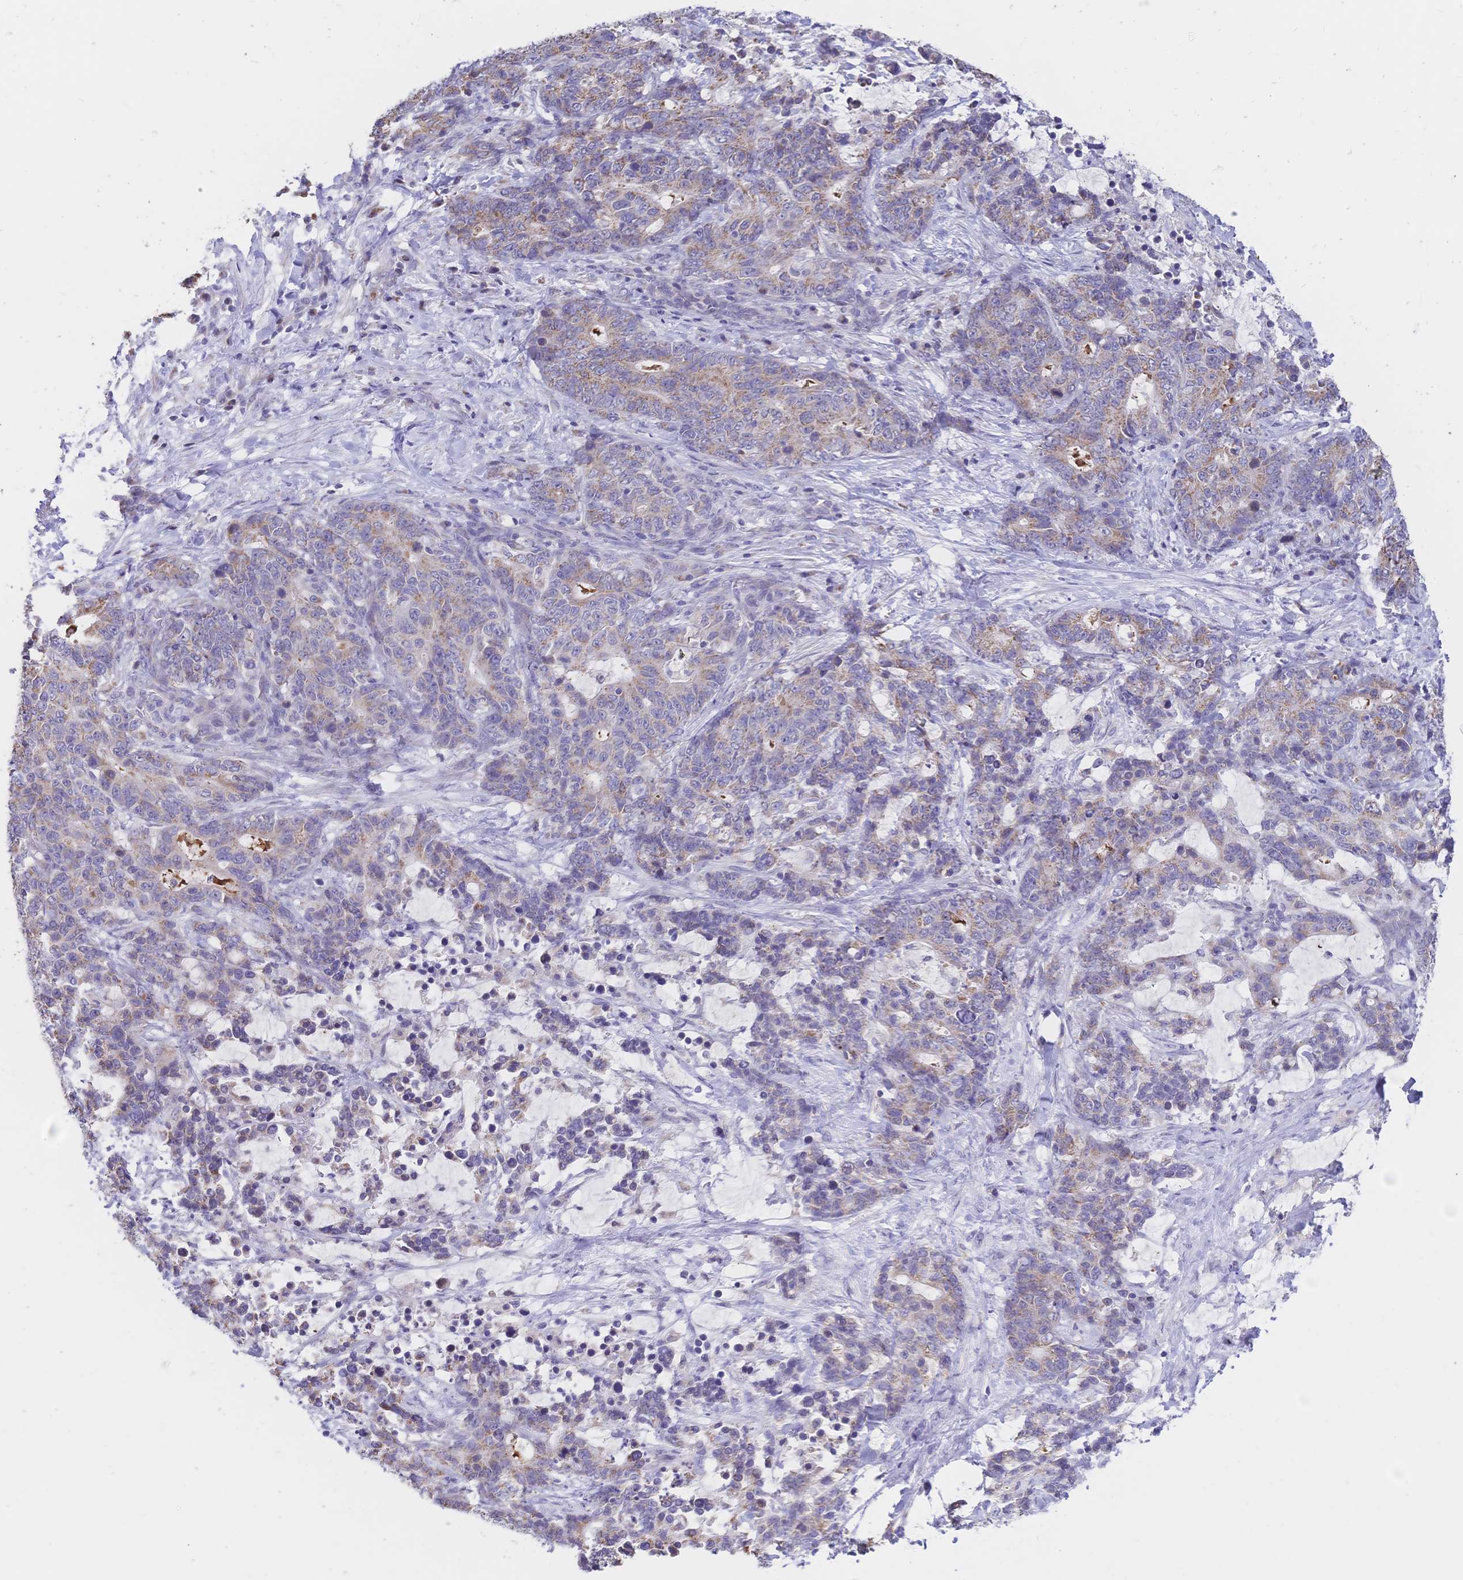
{"staining": {"intensity": "weak", "quantity": ">75%", "location": "cytoplasmic/membranous"}, "tissue": "stomach cancer", "cell_type": "Tumor cells", "image_type": "cancer", "snomed": [{"axis": "morphology", "description": "Normal tissue, NOS"}, {"axis": "morphology", "description": "Adenocarcinoma, NOS"}, {"axis": "topography", "description": "Stomach"}], "caption": "Immunohistochemistry (IHC) image of stomach cancer stained for a protein (brown), which reveals low levels of weak cytoplasmic/membranous positivity in about >75% of tumor cells.", "gene": "CLEC18B", "patient": {"sex": "female", "age": 64}}